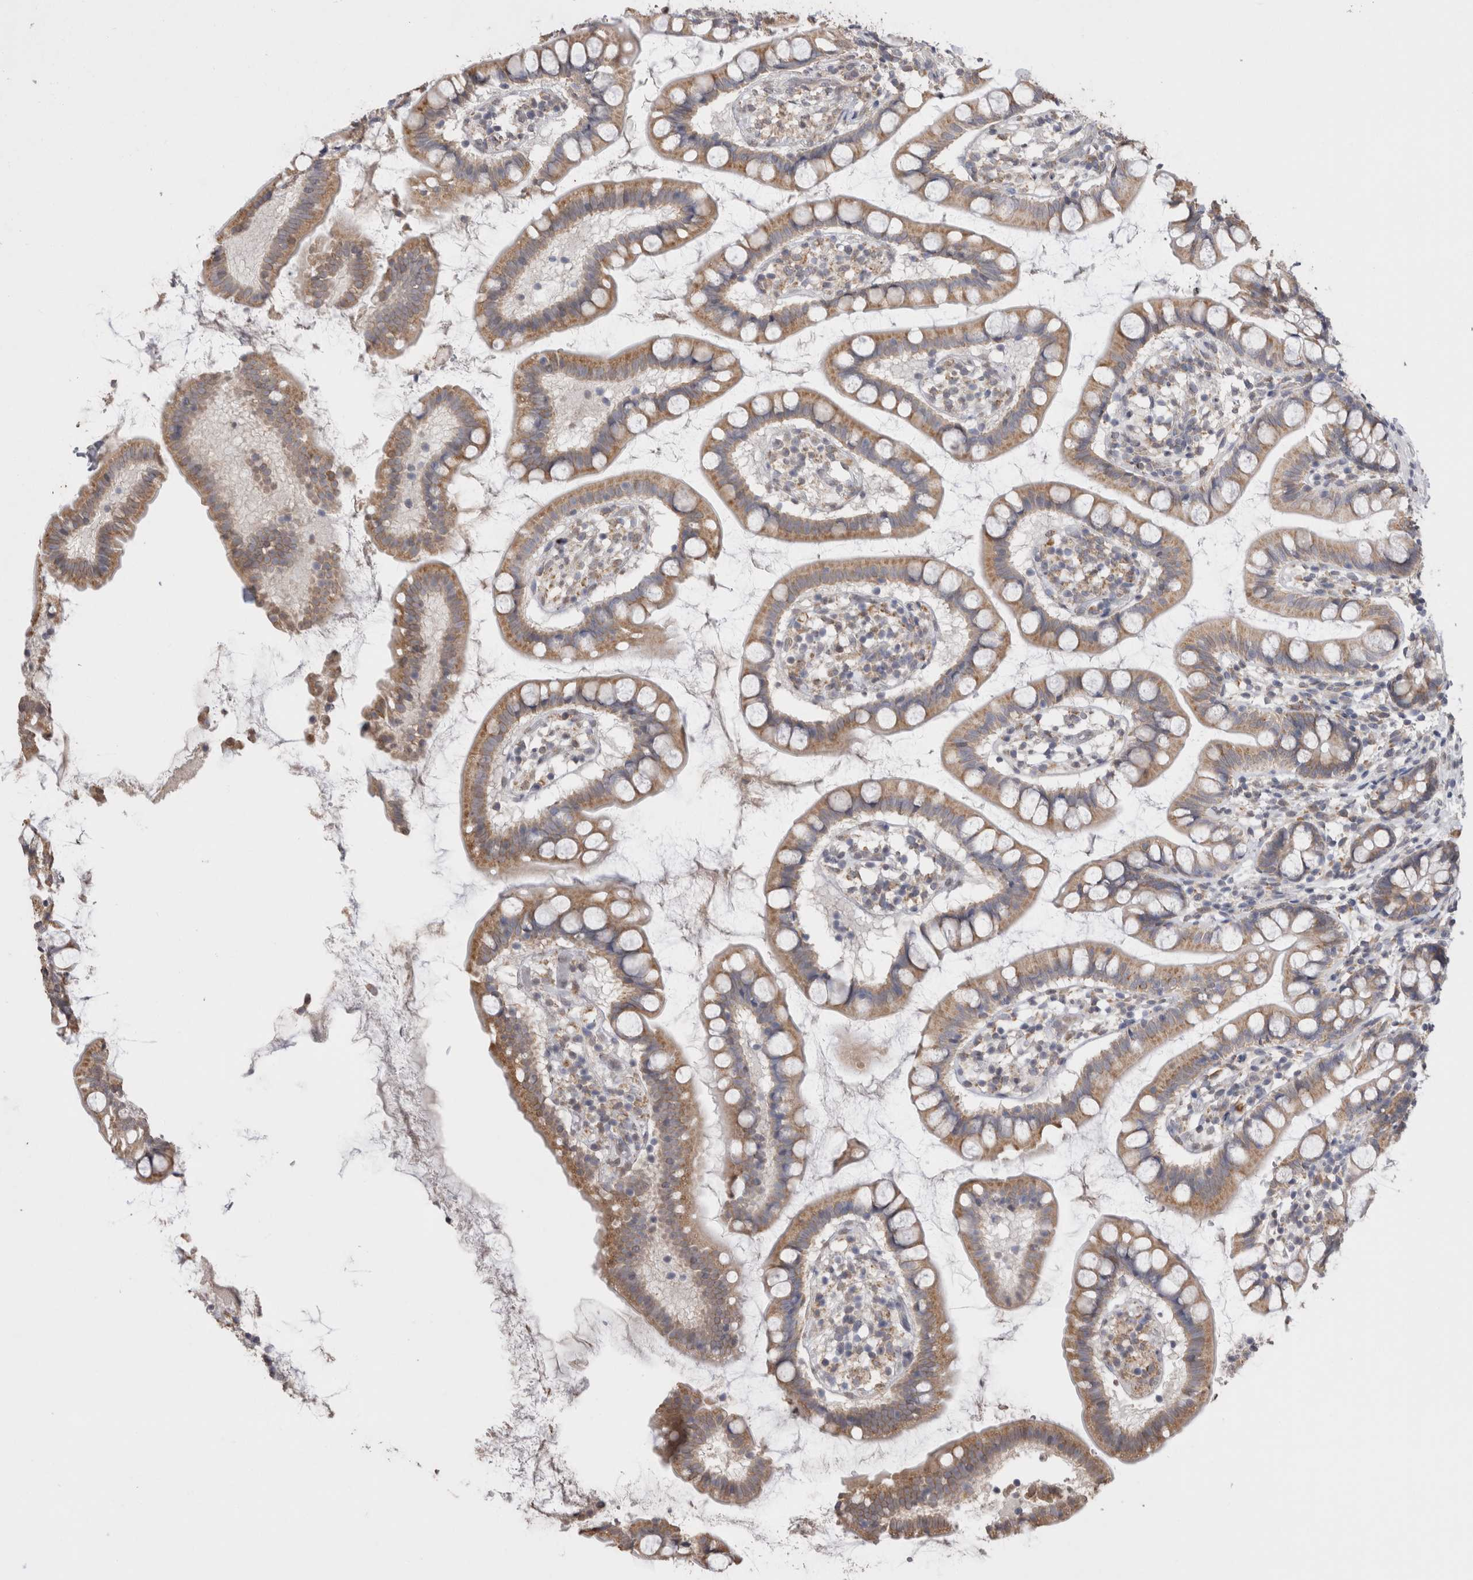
{"staining": {"intensity": "moderate", "quantity": ">75%", "location": "cytoplasmic/membranous"}, "tissue": "small intestine", "cell_type": "Glandular cells", "image_type": "normal", "snomed": [{"axis": "morphology", "description": "Normal tissue, NOS"}, {"axis": "topography", "description": "Small intestine"}], "caption": "Small intestine stained with DAB immunohistochemistry (IHC) shows medium levels of moderate cytoplasmic/membranous positivity in approximately >75% of glandular cells.", "gene": "NOMO1", "patient": {"sex": "female", "age": 84}}